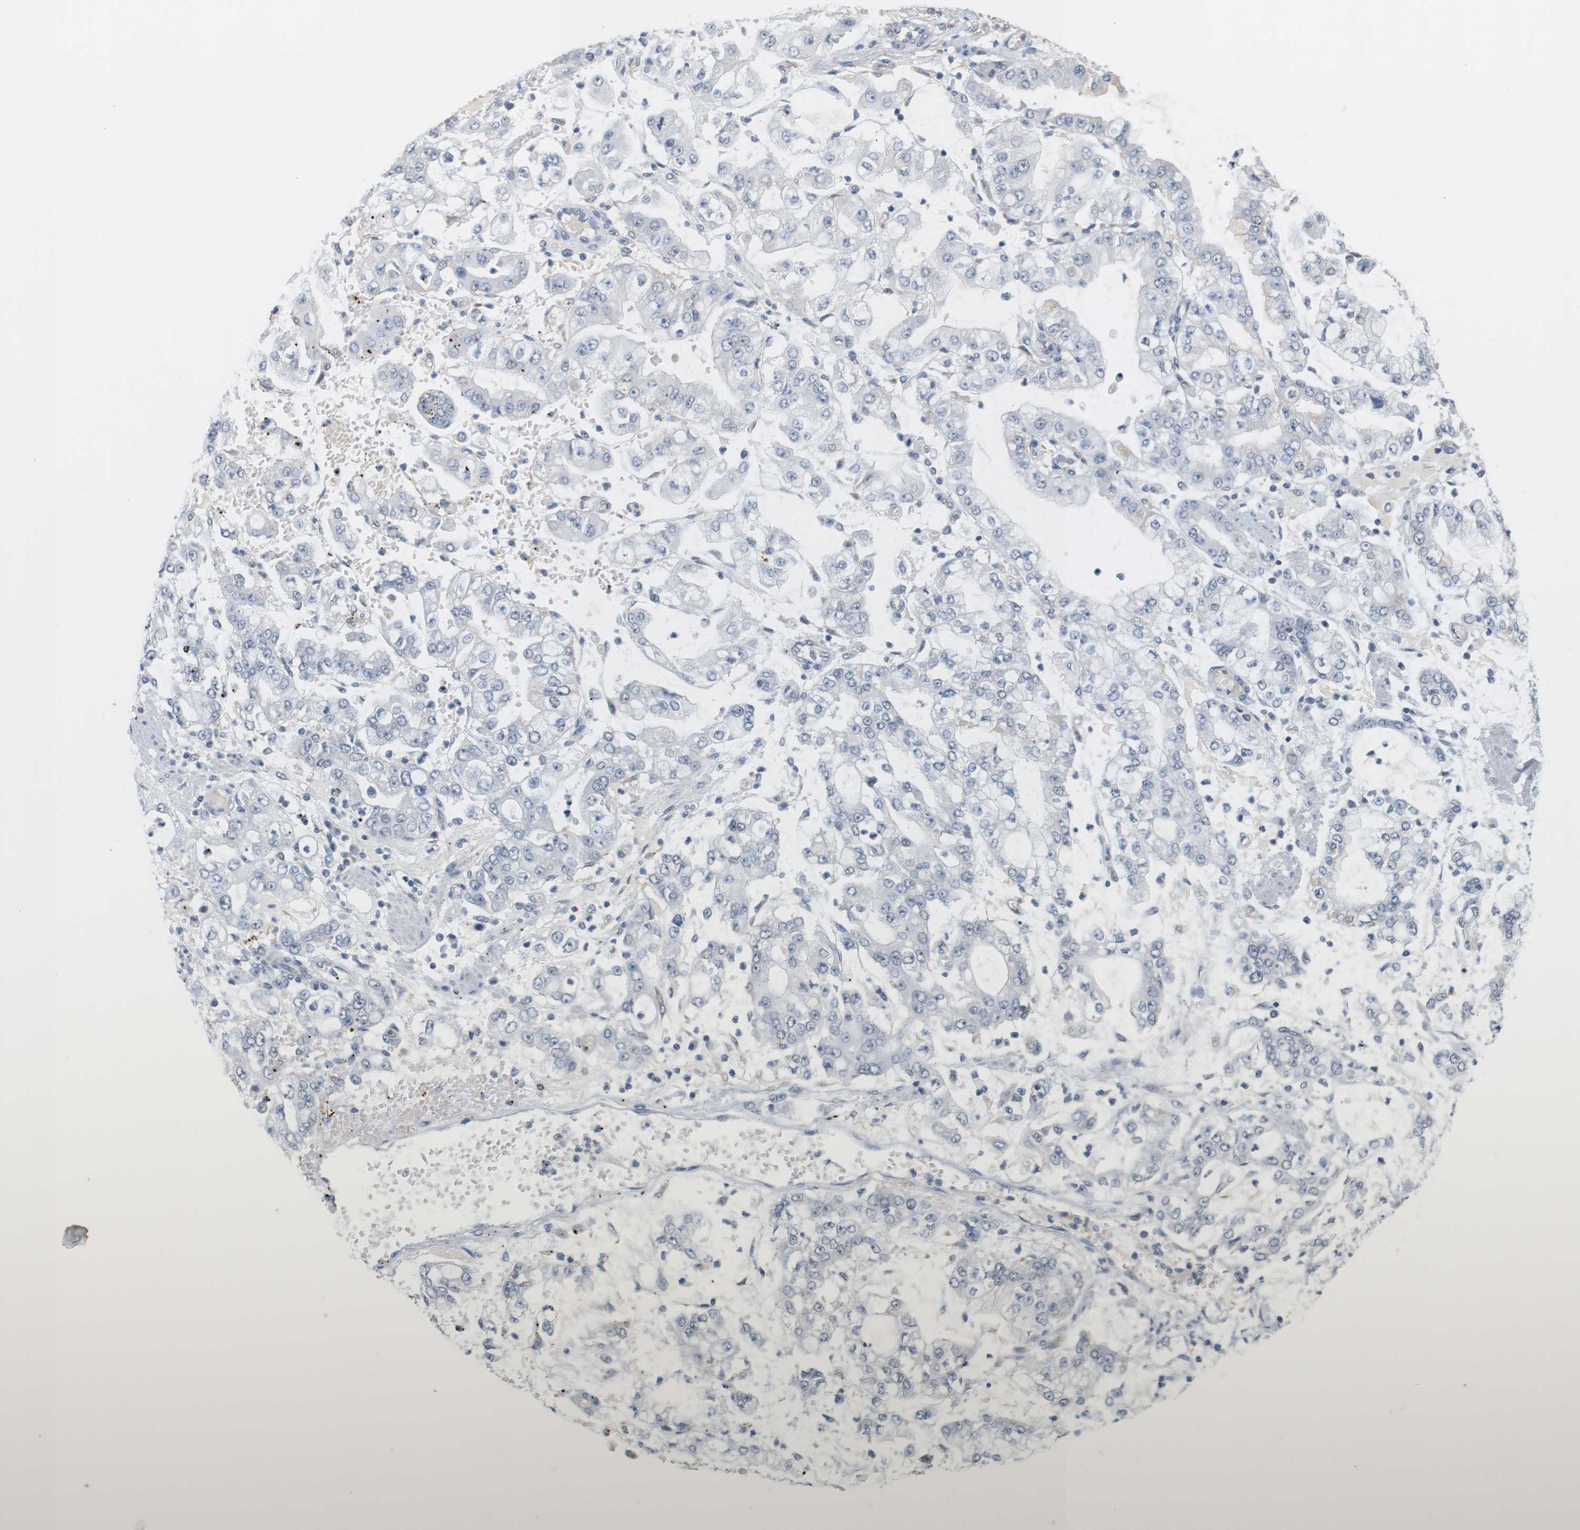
{"staining": {"intensity": "negative", "quantity": "none", "location": "none"}, "tissue": "stomach cancer", "cell_type": "Tumor cells", "image_type": "cancer", "snomed": [{"axis": "morphology", "description": "Adenocarcinoma, NOS"}, {"axis": "topography", "description": "Stomach"}], "caption": "High power microscopy photomicrograph of an IHC histopathology image of stomach adenocarcinoma, revealing no significant expression in tumor cells.", "gene": "OSR1", "patient": {"sex": "male", "age": 76}}